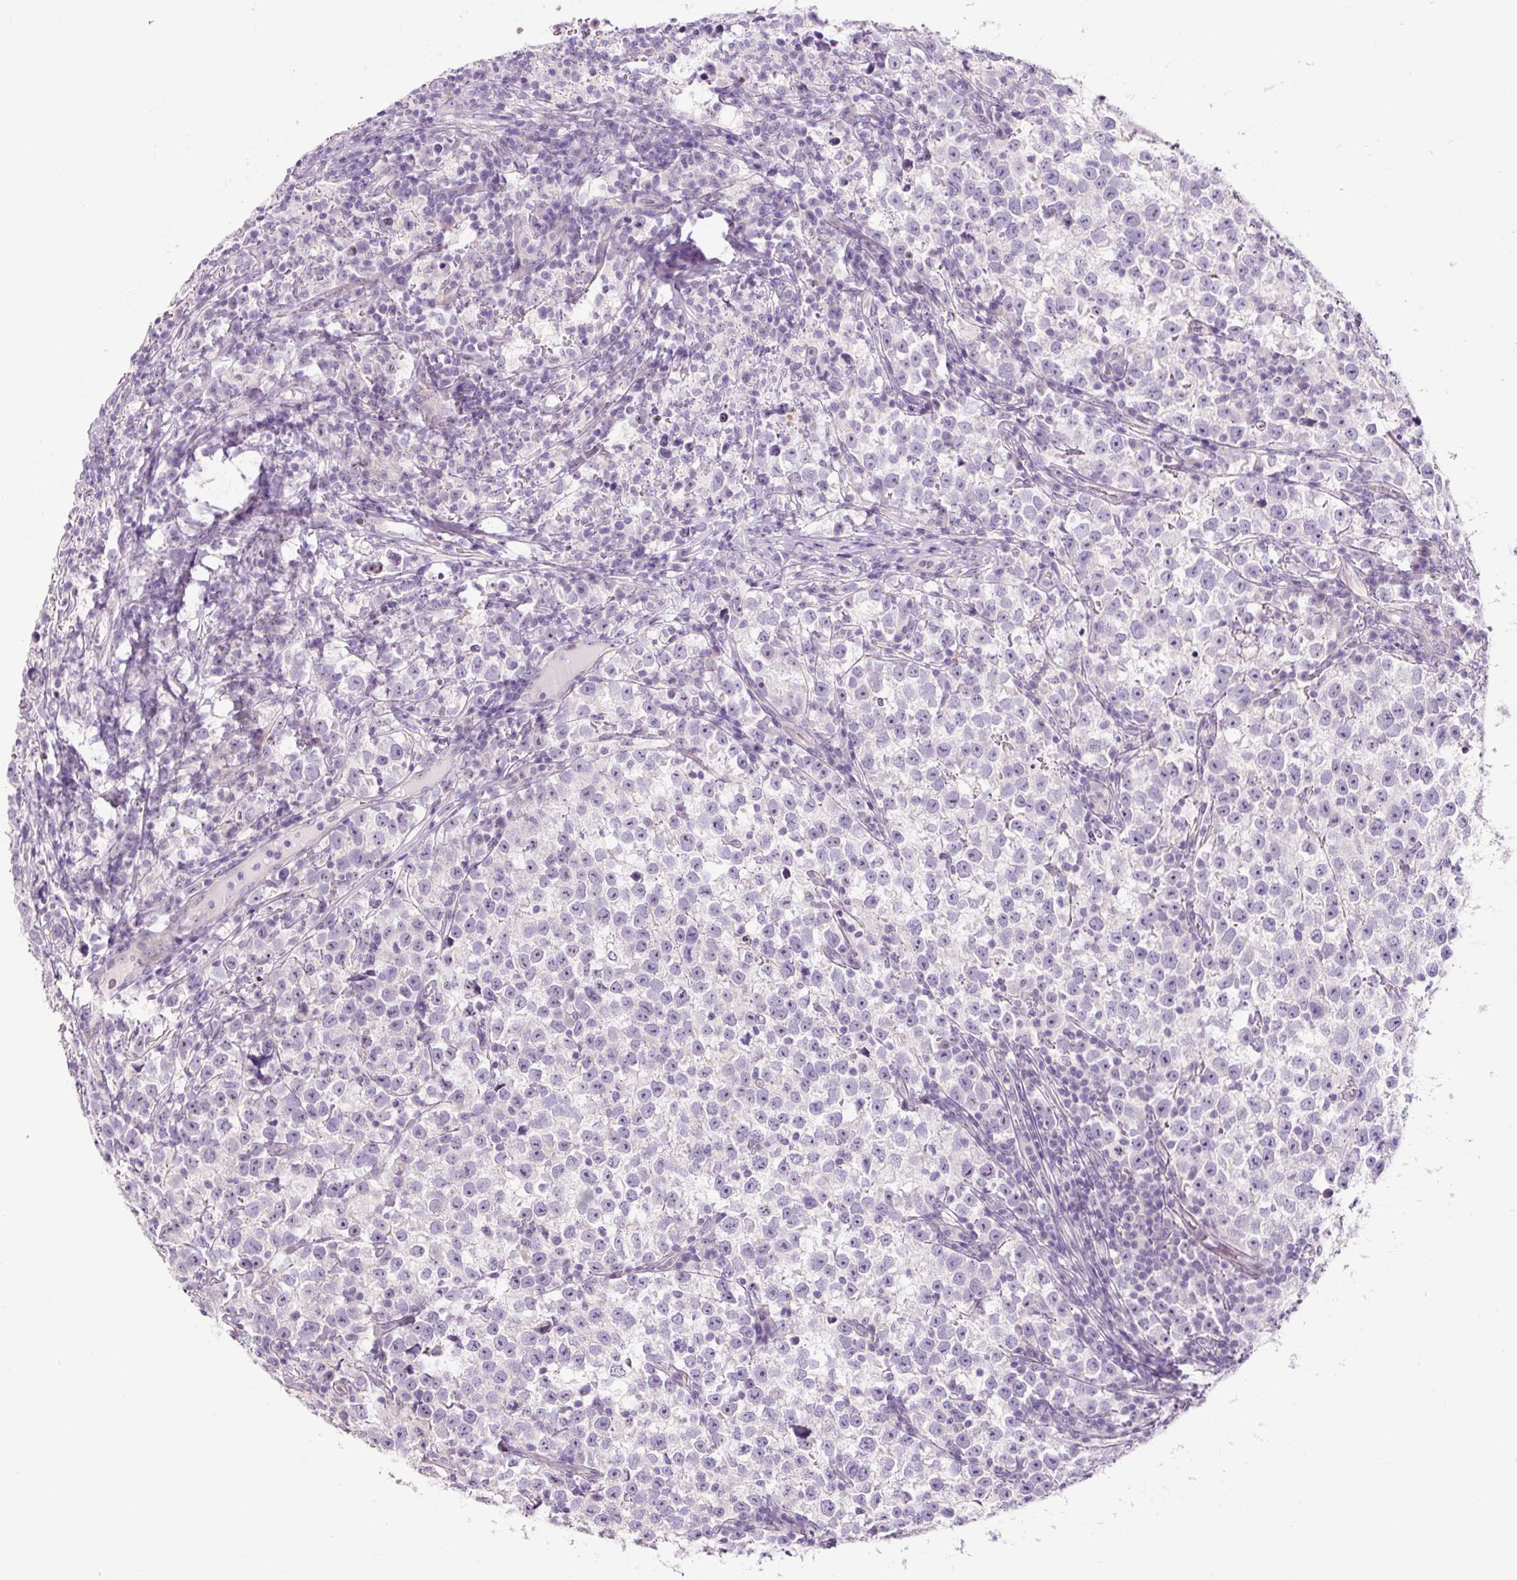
{"staining": {"intensity": "negative", "quantity": "none", "location": "none"}, "tissue": "testis cancer", "cell_type": "Tumor cells", "image_type": "cancer", "snomed": [{"axis": "morphology", "description": "Normal tissue, NOS"}, {"axis": "morphology", "description": "Seminoma, NOS"}, {"axis": "topography", "description": "Testis"}], "caption": "IHC photomicrograph of neoplastic tissue: human seminoma (testis) stained with DAB reveals no significant protein positivity in tumor cells.", "gene": "TMEM151B", "patient": {"sex": "male", "age": 43}}